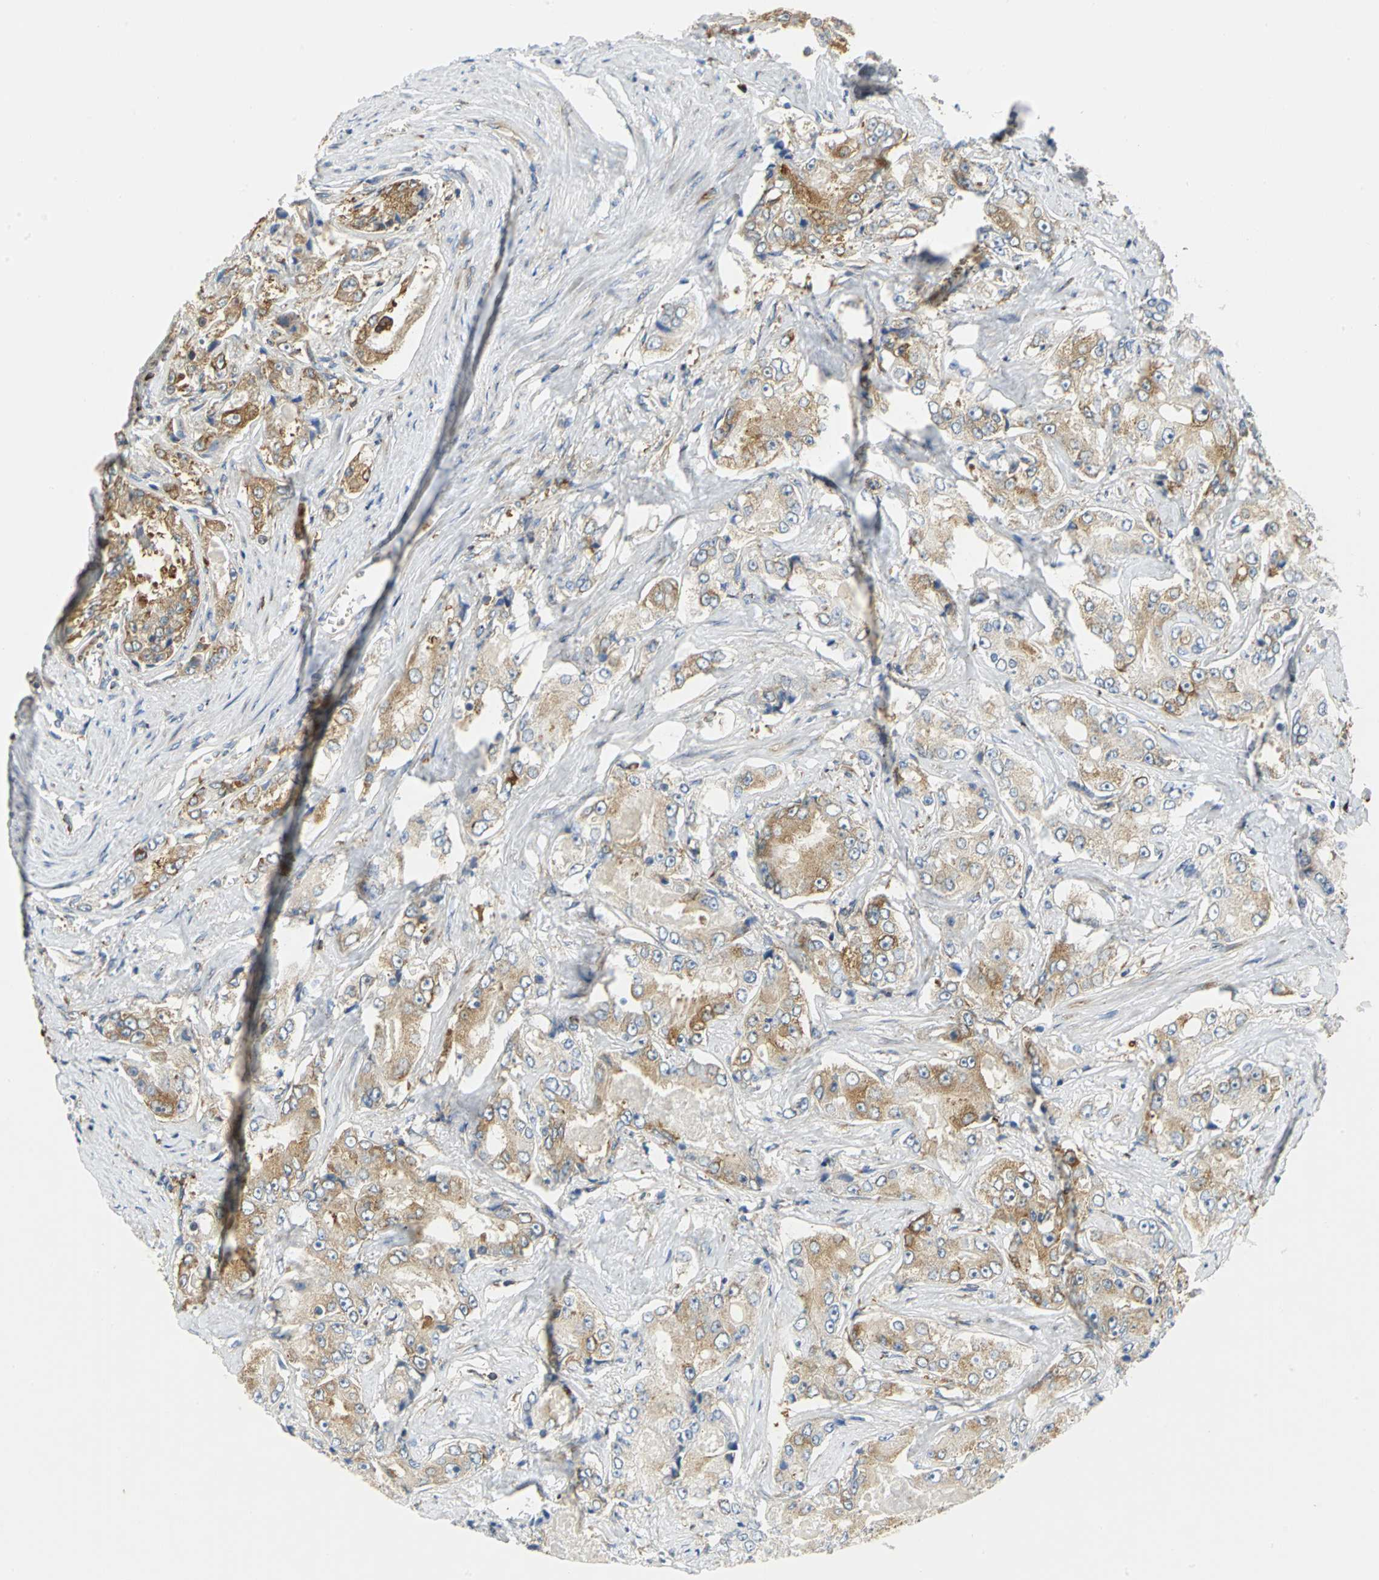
{"staining": {"intensity": "moderate", "quantity": ">75%", "location": "cytoplasmic/membranous"}, "tissue": "prostate cancer", "cell_type": "Tumor cells", "image_type": "cancer", "snomed": [{"axis": "morphology", "description": "Adenocarcinoma, High grade"}, {"axis": "topography", "description": "Prostate"}], "caption": "Prostate cancer tissue shows moderate cytoplasmic/membranous expression in approximately >75% of tumor cells", "gene": "YBX1", "patient": {"sex": "male", "age": 73}}